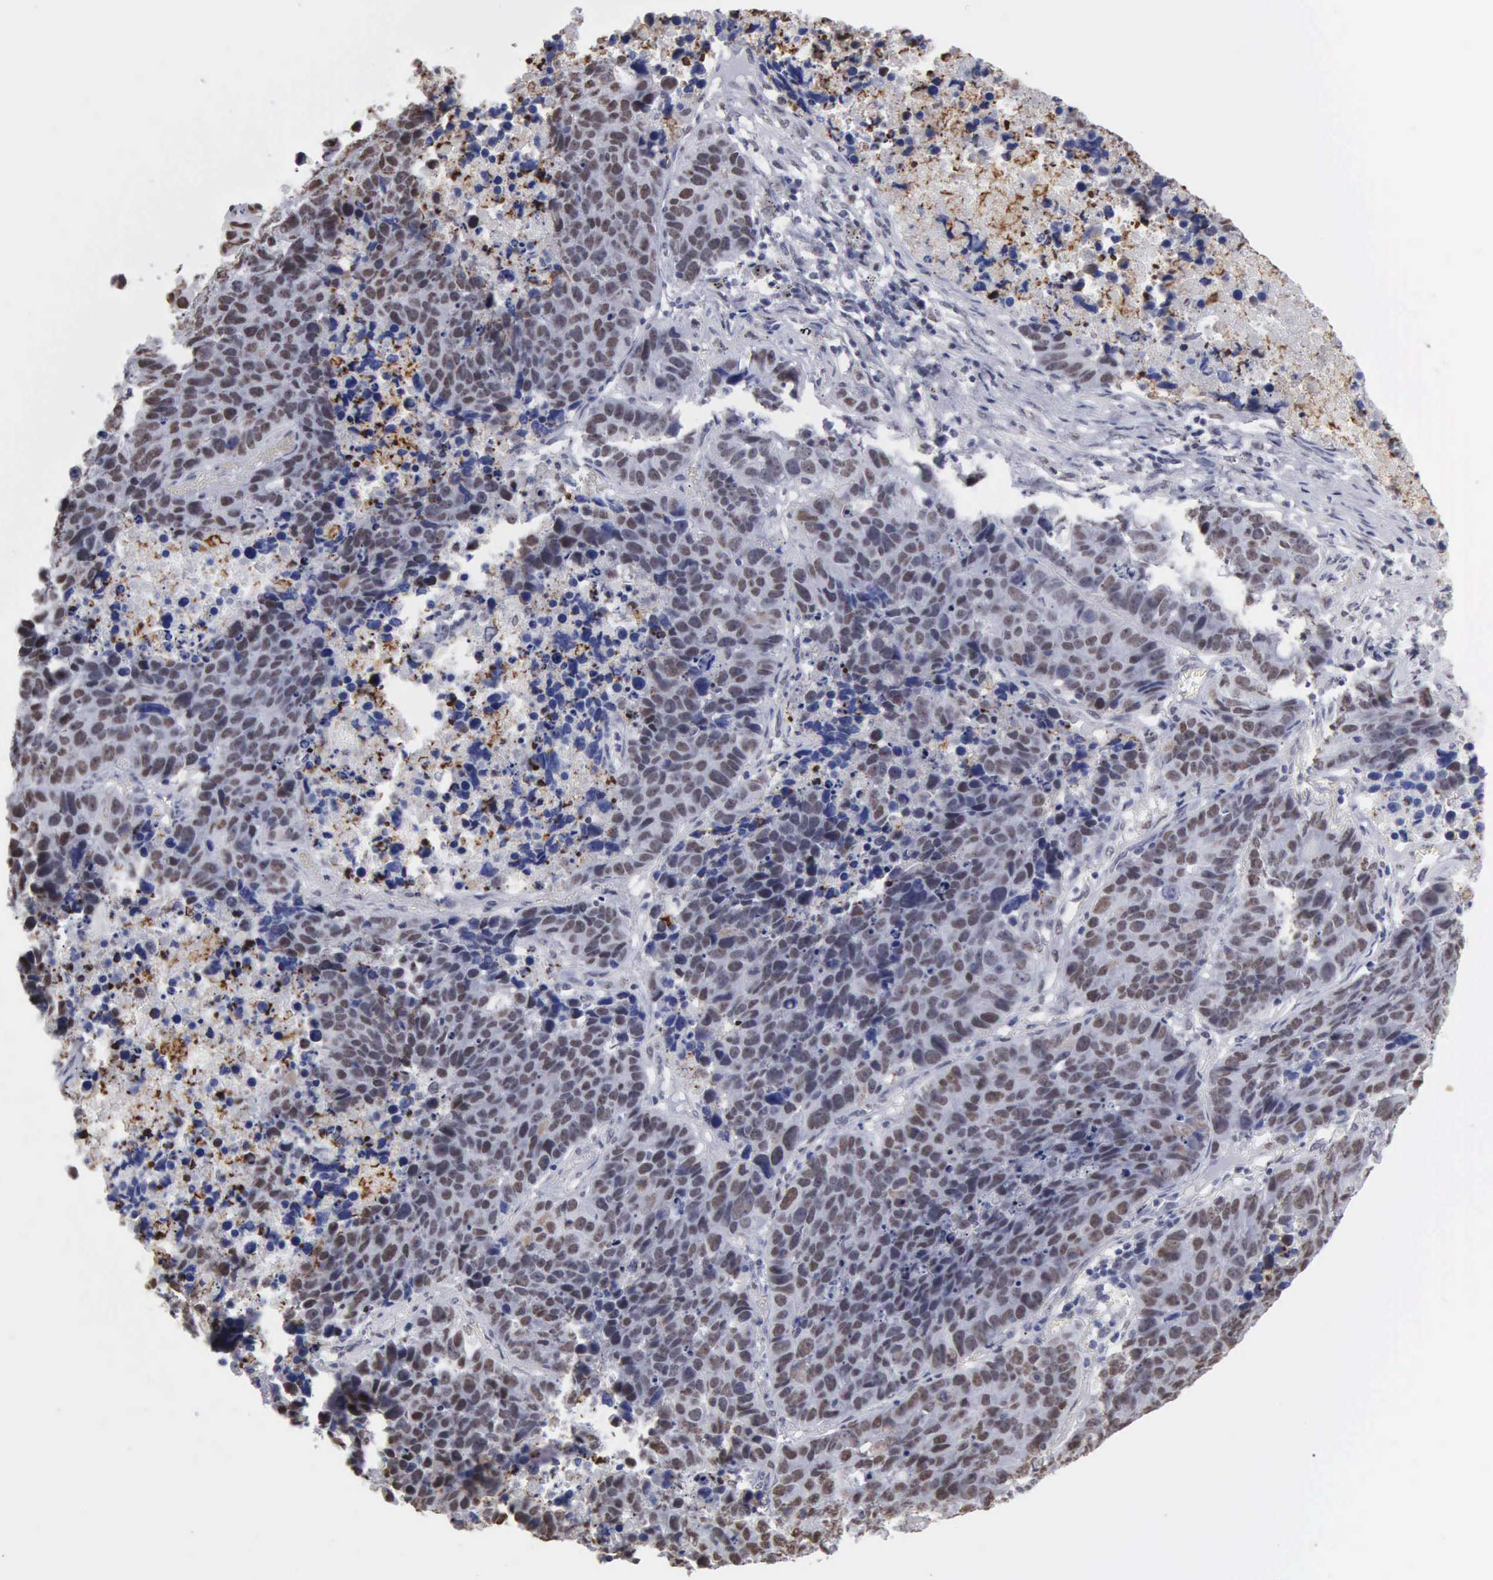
{"staining": {"intensity": "moderate", "quantity": "25%-75%", "location": "nuclear"}, "tissue": "lung cancer", "cell_type": "Tumor cells", "image_type": "cancer", "snomed": [{"axis": "morphology", "description": "Carcinoid, malignant, NOS"}, {"axis": "topography", "description": "Lung"}], "caption": "Protein staining of lung carcinoid (malignant) tissue shows moderate nuclear positivity in about 25%-75% of tumor cells. (Brightfield microscopy of DAB IHC at high magnification).", "gene": "CCNG1", "patient": {"sex": "male", "age": 60}}